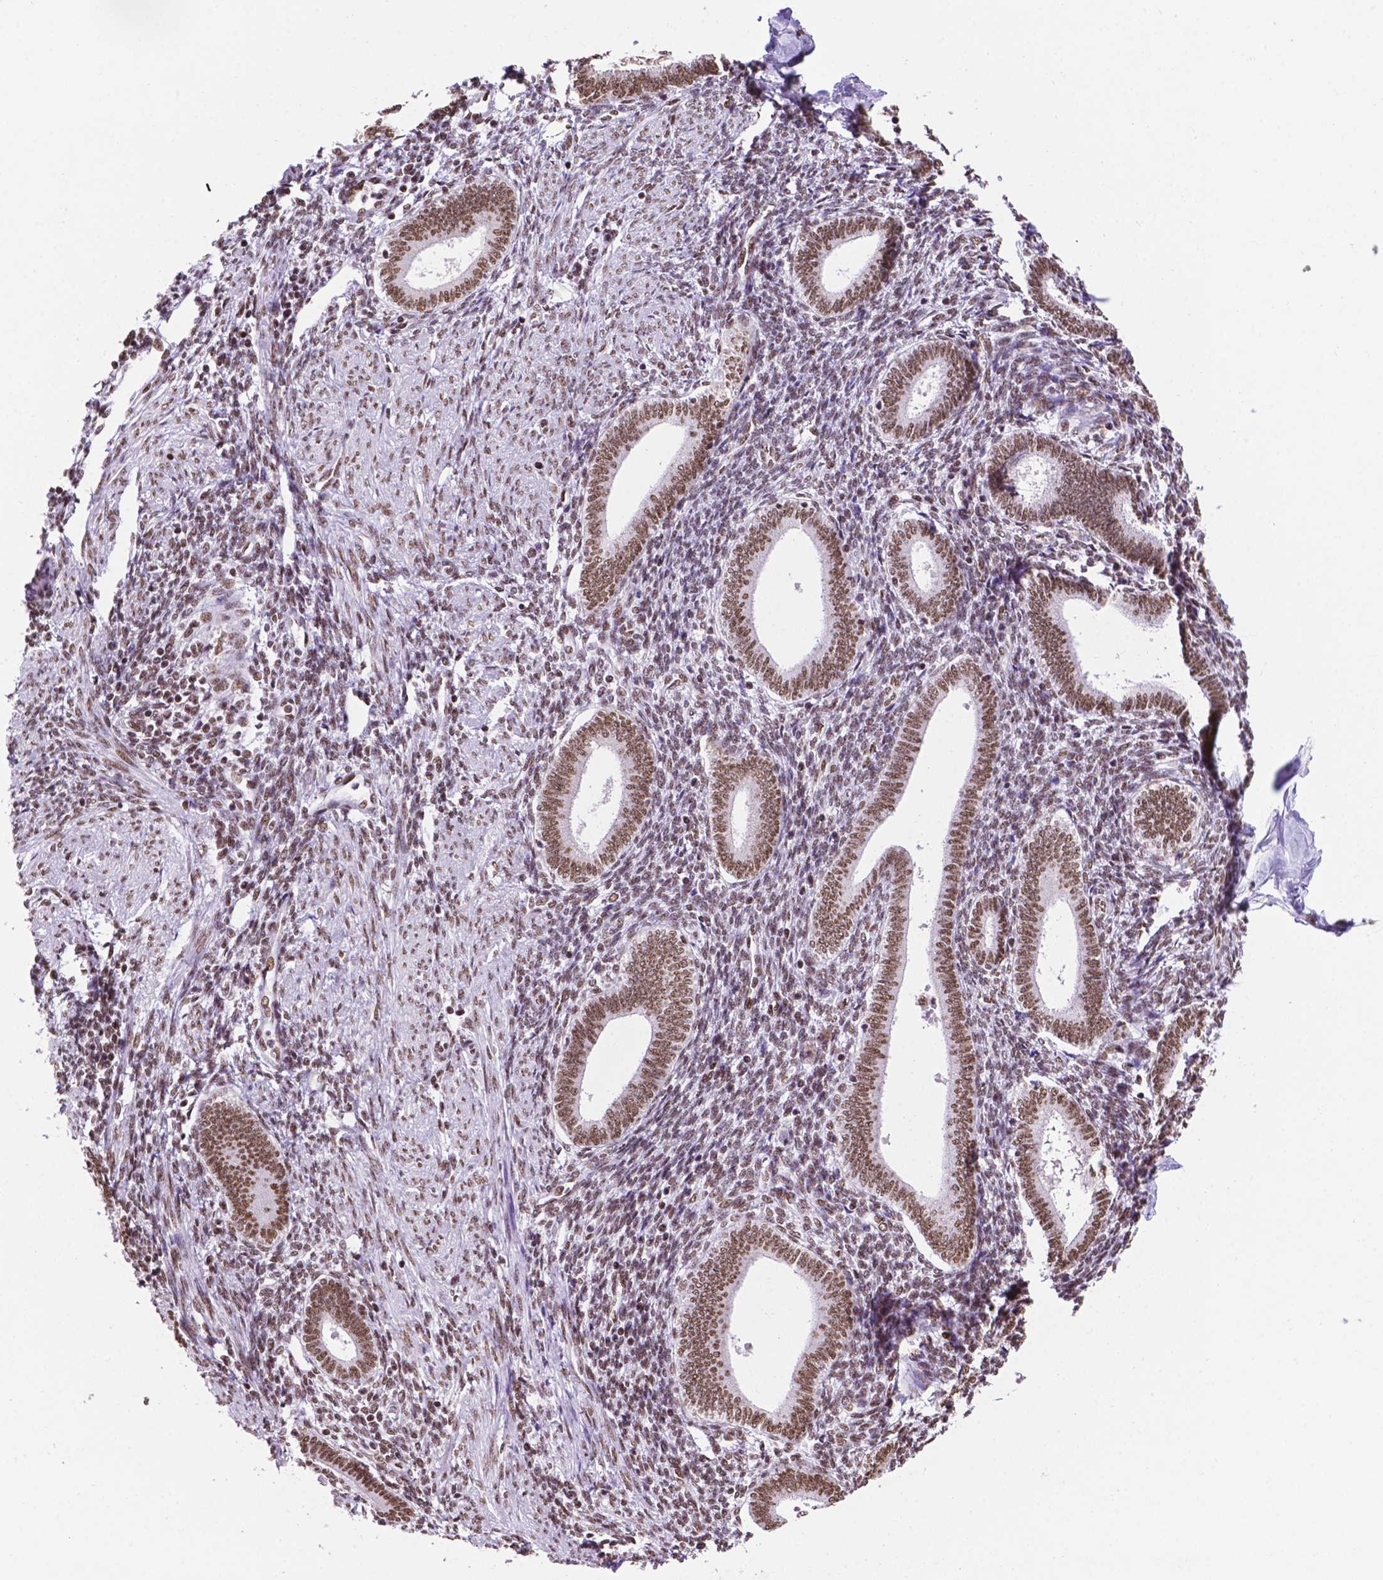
{"staining": {"intensity": "moderate", "quantity": "25%-75%", "location": "nuclear"}, "tissue": "endometrium", "cell_type": "Cells in endometrial stroma", "image_type": "normal", "snomed": [{"axis": "morphology", "description": "Normal tissue, NOS"}, {"axis": "topography", "description": "Endometrium"}], "caption": "Immunohistochemistry histopathology image of unremarkable endometrium stained for a protein (brown), which reveals medium levels of moderate nuclear positivity in about 25%-75% of cells in endometrial stroma.", "gene": "CCAR2", "patient": {"sex": "female", "age": 42}}